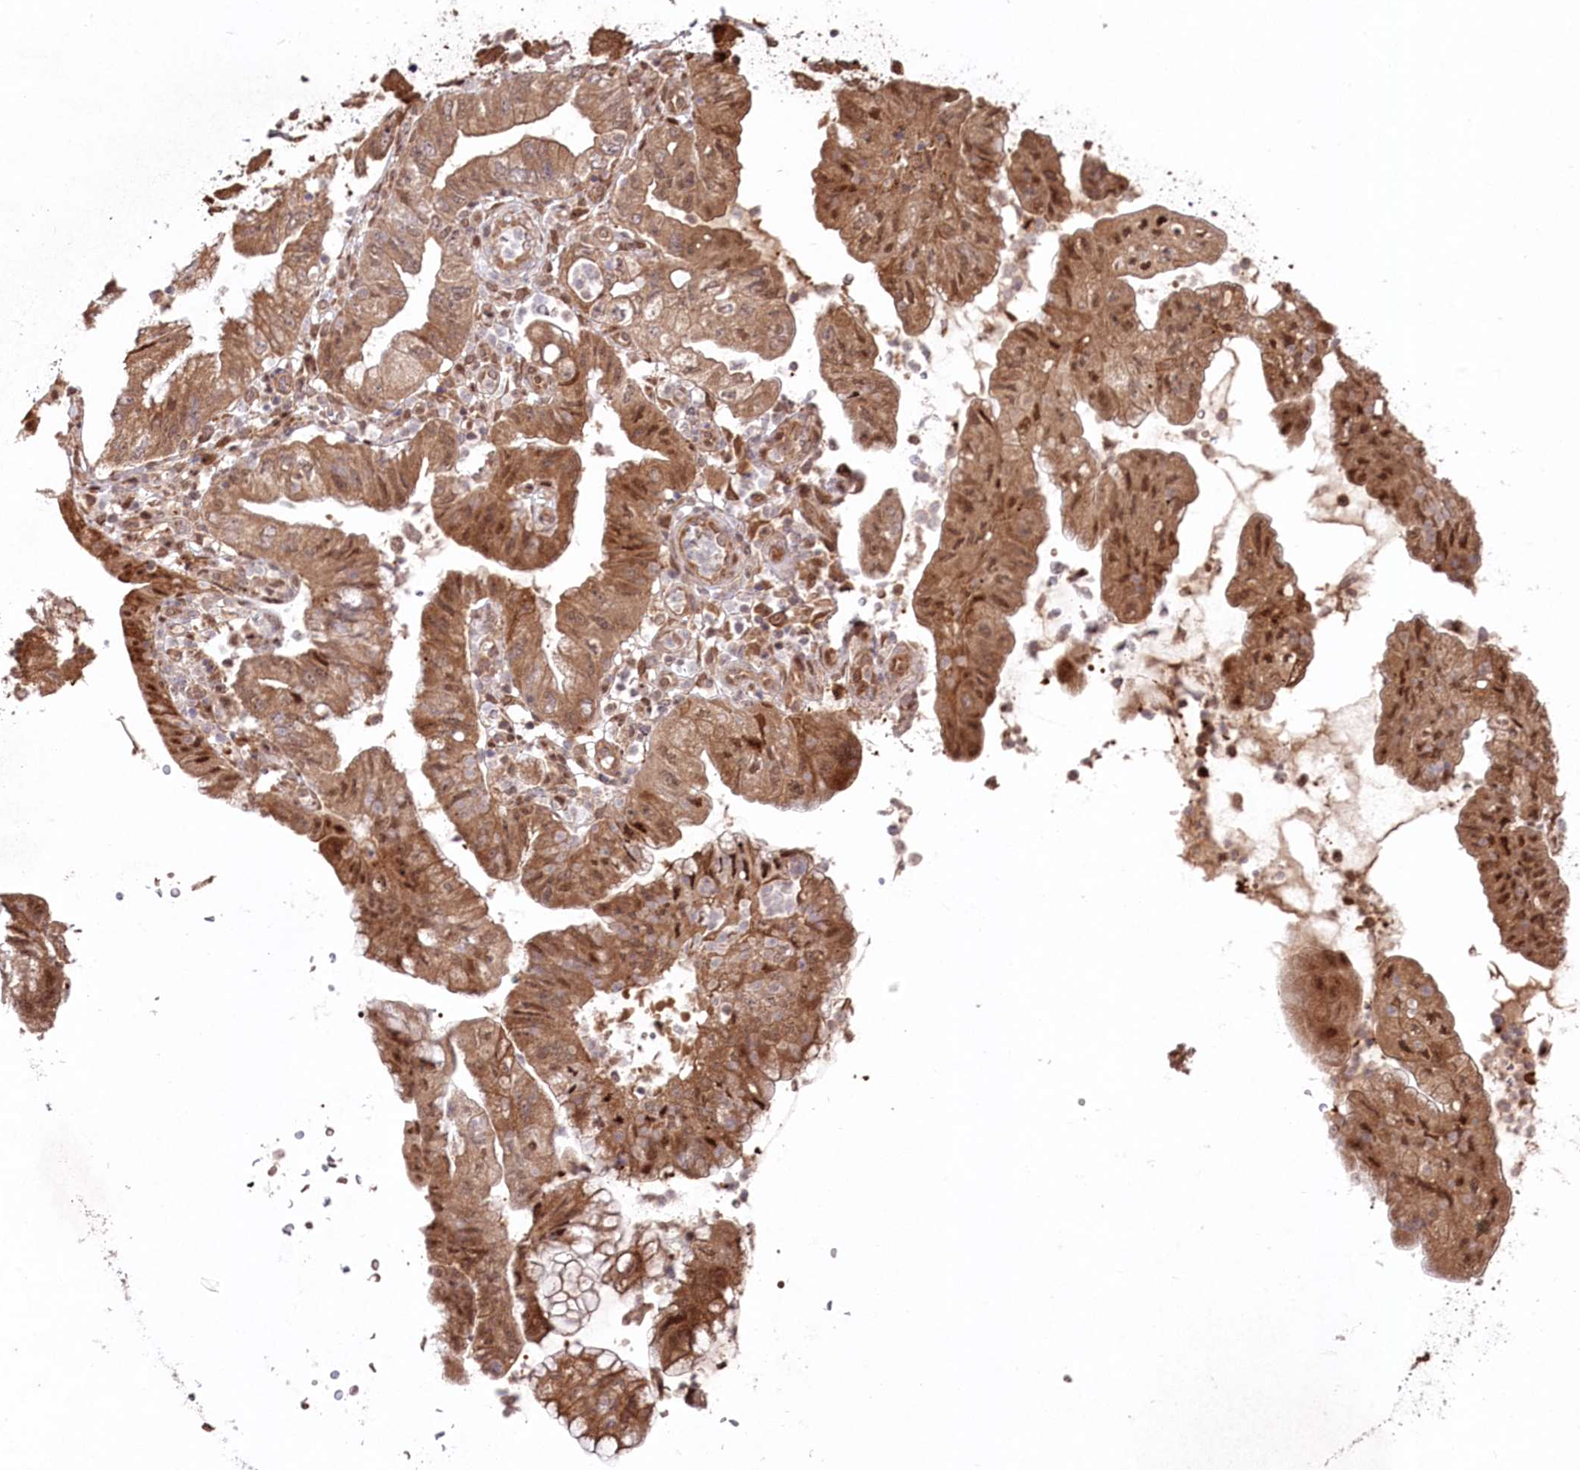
{"staining": {"intensity": "moderate", "quantity": ">75%", "location": "cytoplasmic/membranous,nuclear"}, "tissue": "pancreatic cancer", "cell_type": "Tumor cells", "image_type": "cancer", "snomed": [{"axis": "morphology", "description": "Adenocarcinoma, NOS"}, {"axis": "topography", "description": "Pancreas"}], "caption": "The histopathology image exhibits immunohistochemical staining of pancreatic cancer (adenocarcinoma). There is moderate cytoplasmic/membranous and nuclear expression is identified in approximately >75% of tumor cells.", "gene": "PSMA1", "patient": {"sex": "female", "age": 73}}